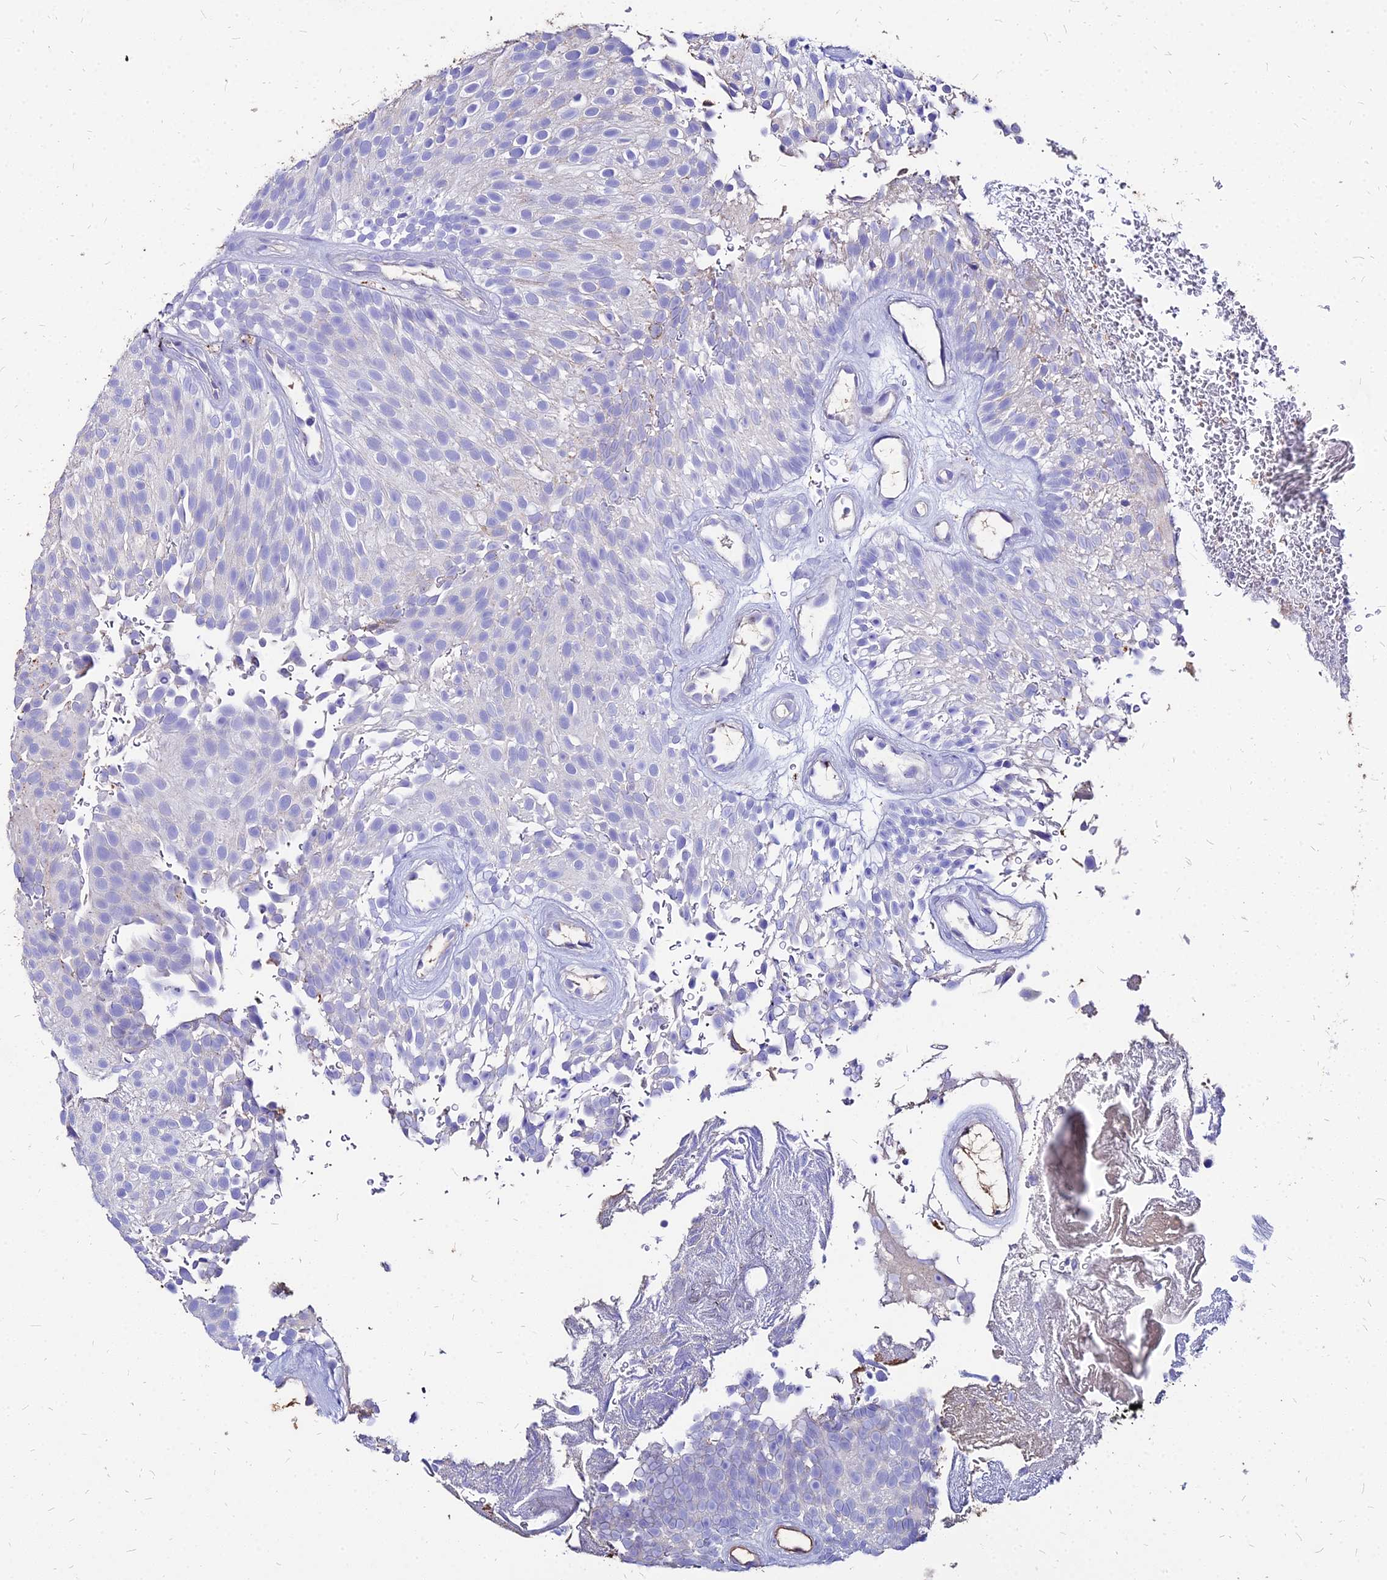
{"staining": {"intensity": "negative", "quantity": "none", "location": "none"}, "tissue": "urothelial cancer", "cell_type": "Tumor cells", "image_type": "cancer", "snomed": [{"axis": "morphology", "description": "Urothelial carcinoma, Low grade"}, {"axis": "topography", "description": "Urinary bladder"}], "caption": "This is an immunohistochemistry (IHC) image of urothelial cancer. There is no expression in tumor cells.", "gene": "NME5", "patient": {"sex": "male", "age": 78}}